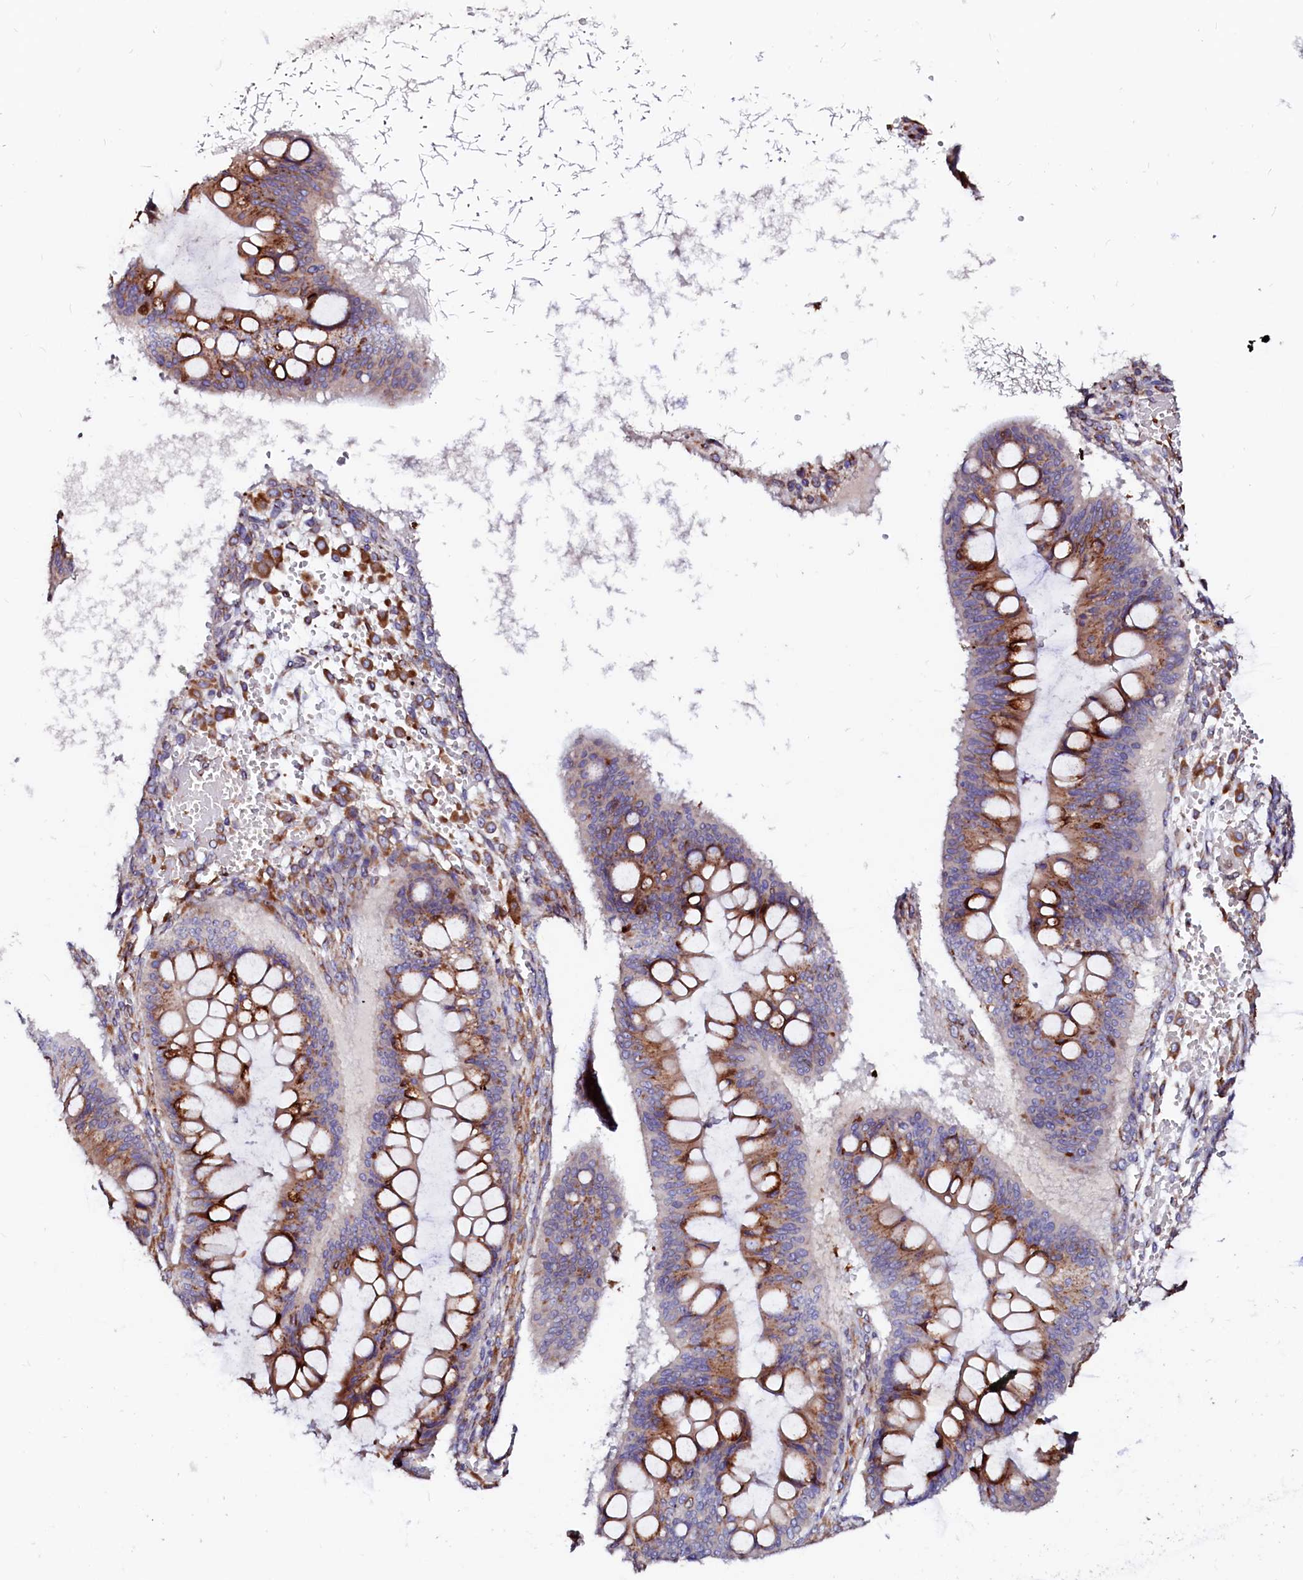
{"staining": {"intensity": "strong", "quantity": "25%-75%", "location": "cytoplasmic/membranous"}, "tissue": "ovarian cancer", "cell_type": "Tumor cells", "image_type": "cancer", "snomed": [{"axis": "morphology", "description": "Cystadenocarcinoma, mucinous, NOS"}, {"axis": "topography", "description": "Ovary"}], "caption": "Immunohistochemical staining of ovarian cancer displays high levels of strong cytoplasmic/membranous expression in approximately 25%-75% of tumor cells. Nuclei are stained in blue.", "gene": "LMAN1", "patient": {"sex": "female", "age": 73}}